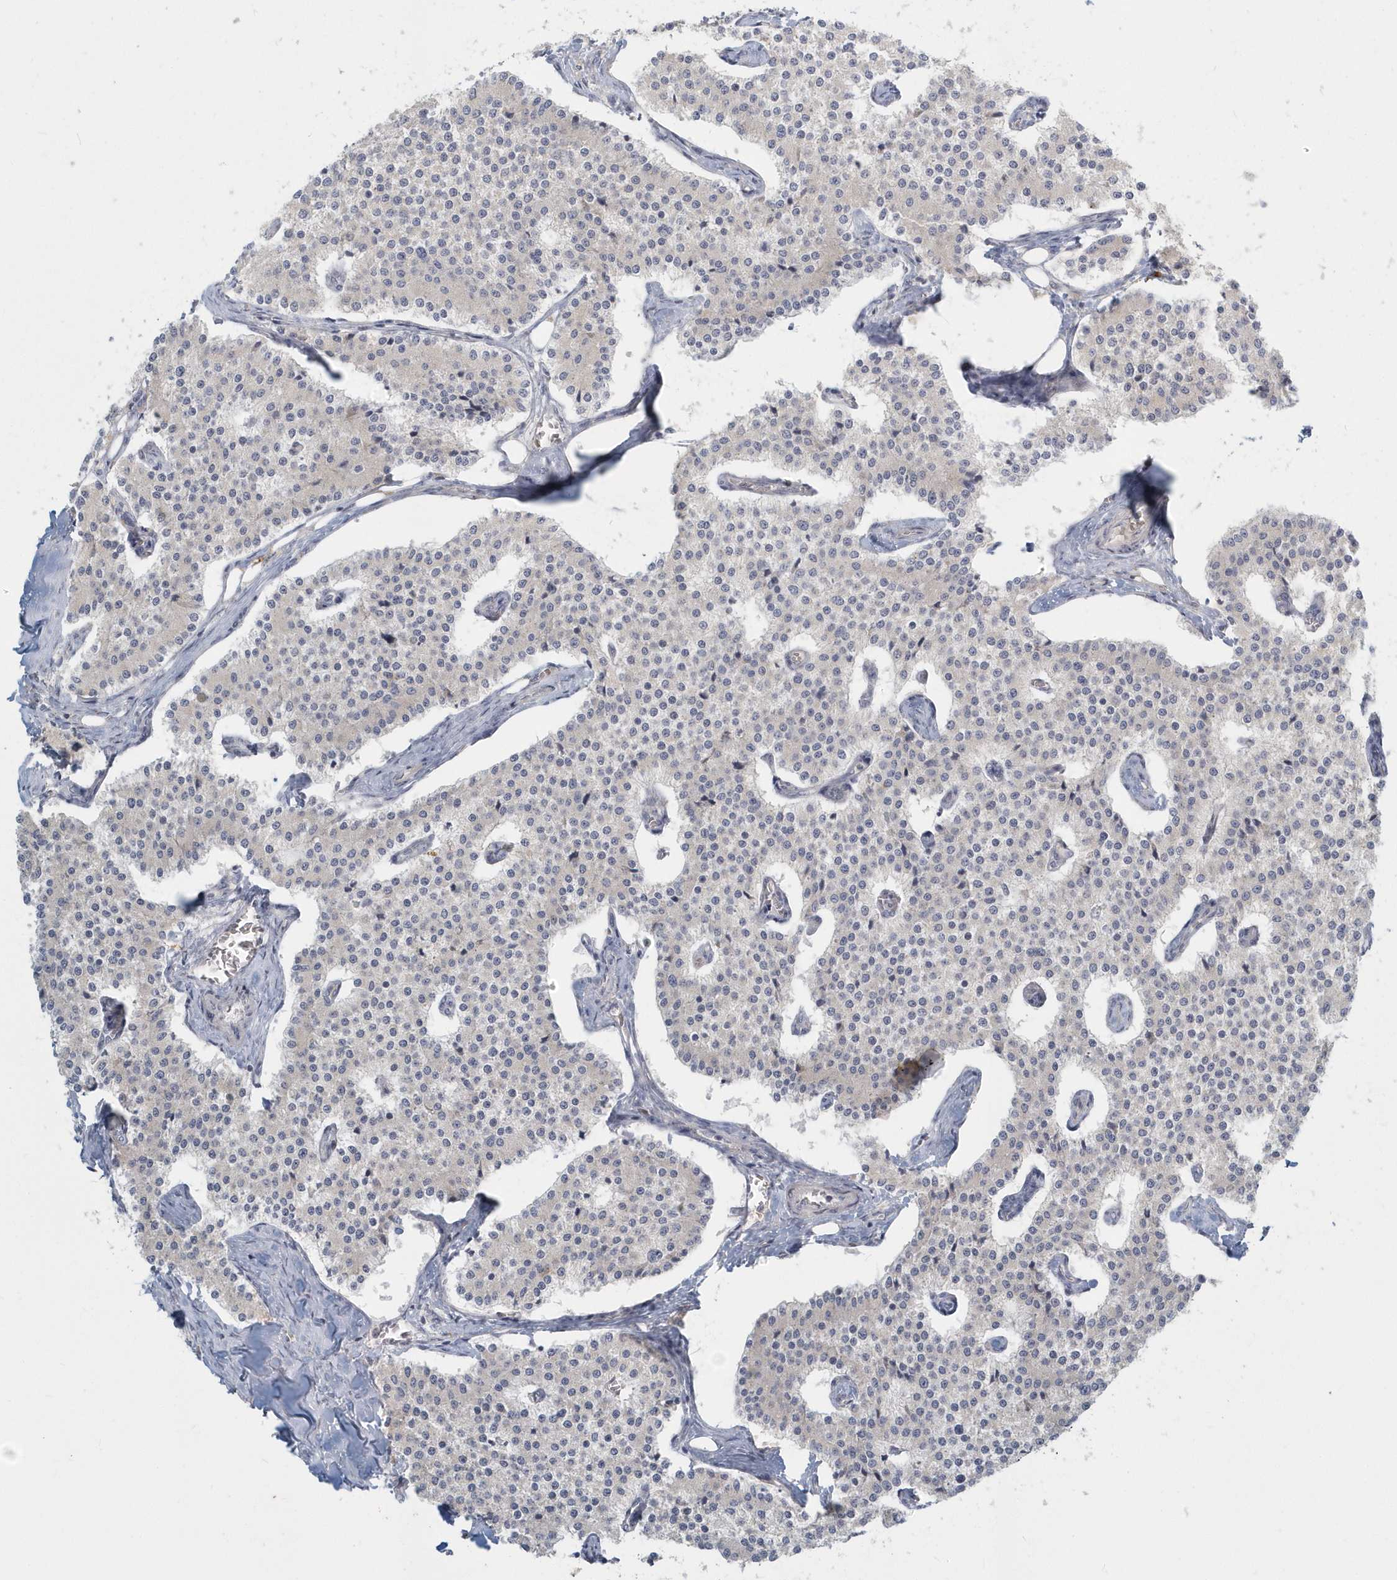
{"staining": {"intensity": "negative", "quantity": "none", "location": "none"}, "tissue": "carcinoid", "cell_type": "Tumor cells", "image_type": "cancer", "snomed": [{"axis": "morphology", "description": "Carcinoid, malignant, NOS"}, {"axis": "topography", "description": "Colon"}], "caption": "The image exhibits no significant expression in tumor cells of carcinoid (malignant).", "gene": "NAPB", "patient": {"sex": "female", "age": 52}}